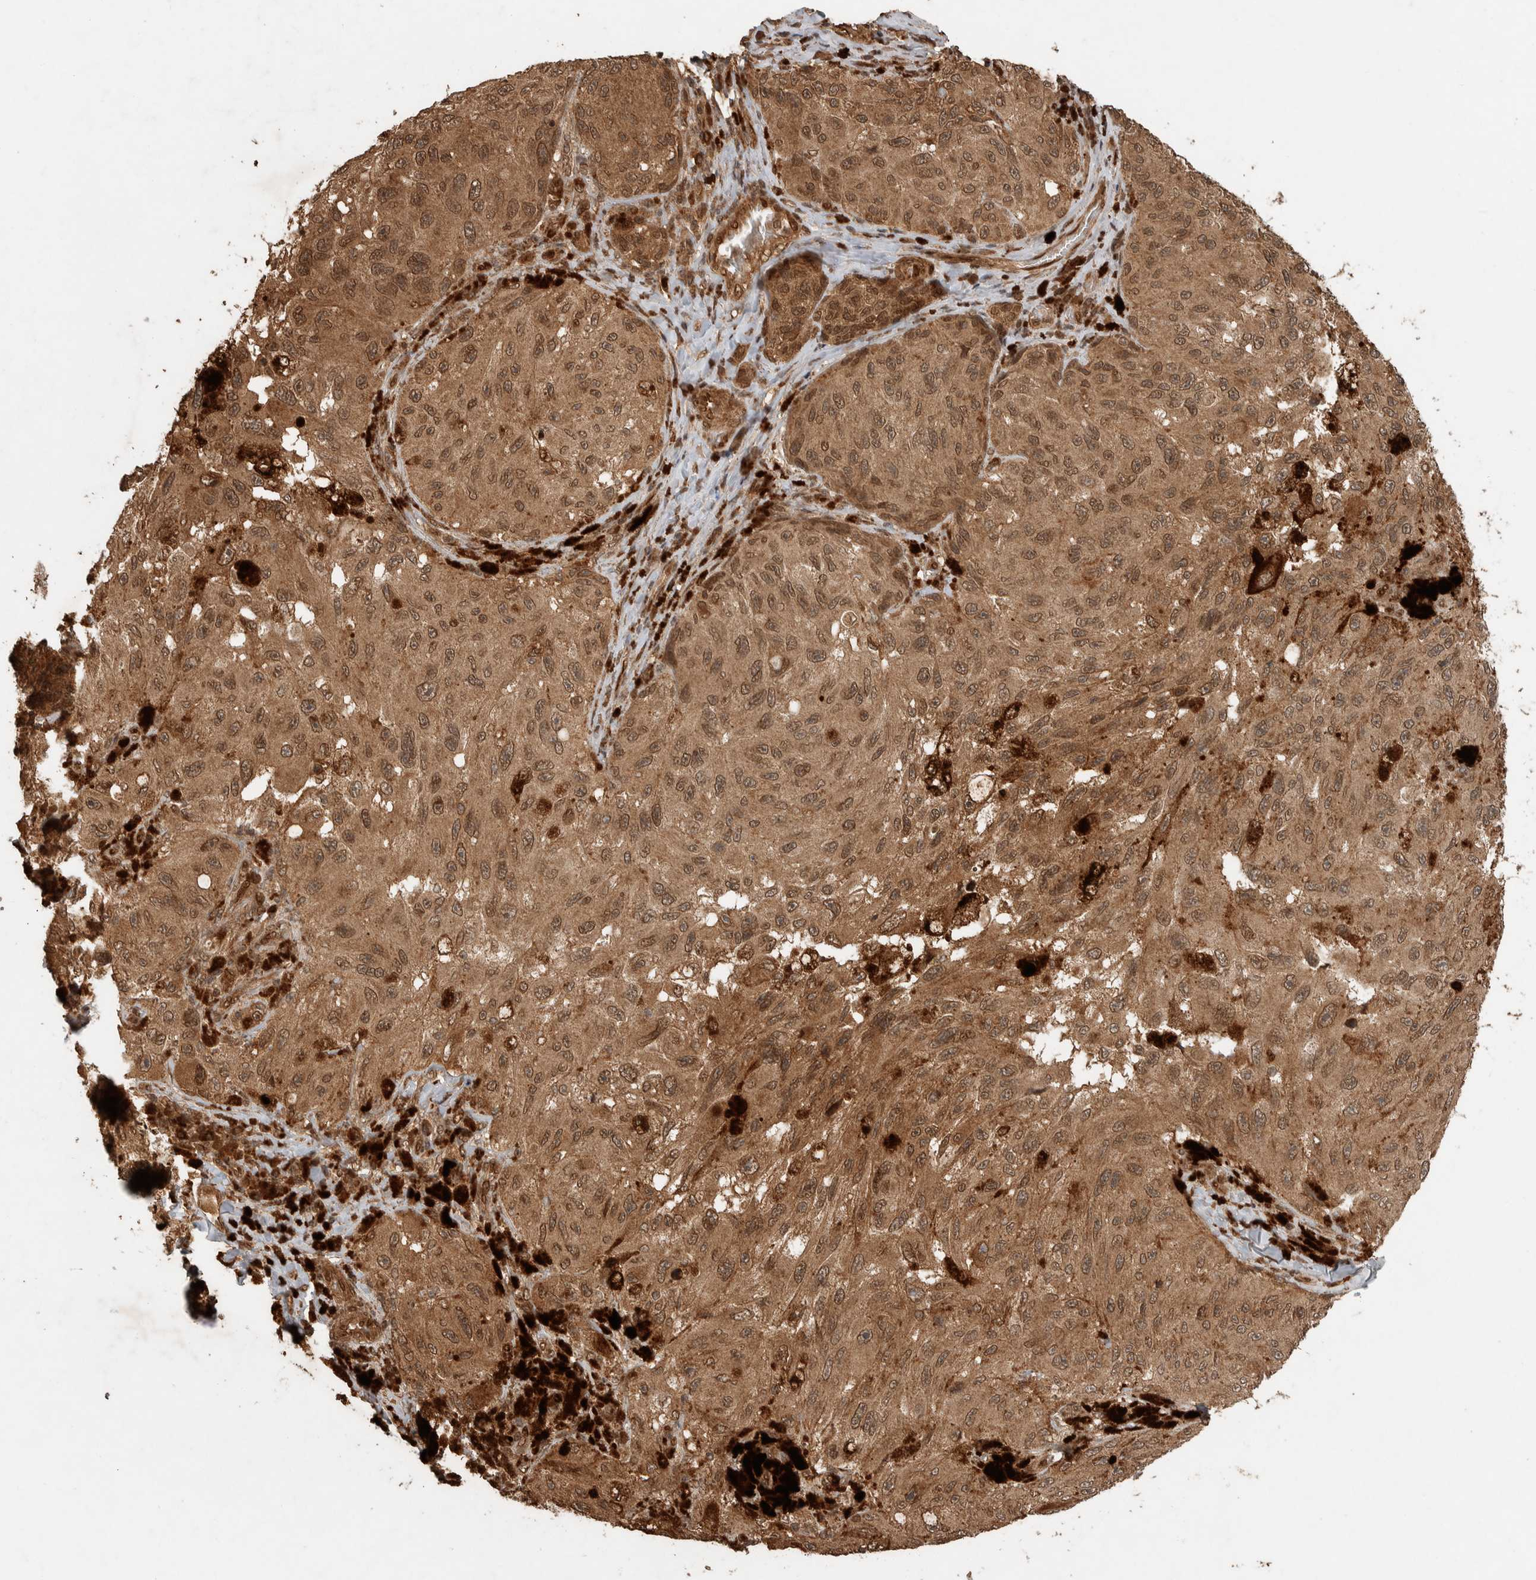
{"staining": {"intensity": "moderate", "quantity": ">75%", "location": "cytoplasmic/membranous,nuclear"}, "tissue": "melanoma", "cell_type": "Tumor cells", "image_type": "cancer", "snomed": [{"axis": "morphology", "description": "Malignant melanoma, NOS"}, {"axis": "topography", "description": "Skin"}], "caption": "IHC staining of melanoma, which exhibits medium levels of moderate cytoplasmic/membranous and nuclear staining in approximately >75% of tumor cells indicating moderate cytoplasmic/membranous and nuclear protein positivity. The staining was performed using DAB (brown) for protein detection and nuclei were counterstained in hematoxylin (blue).", "gene": "CNTROB", "patient": {"sex": "female", "age": 73}}